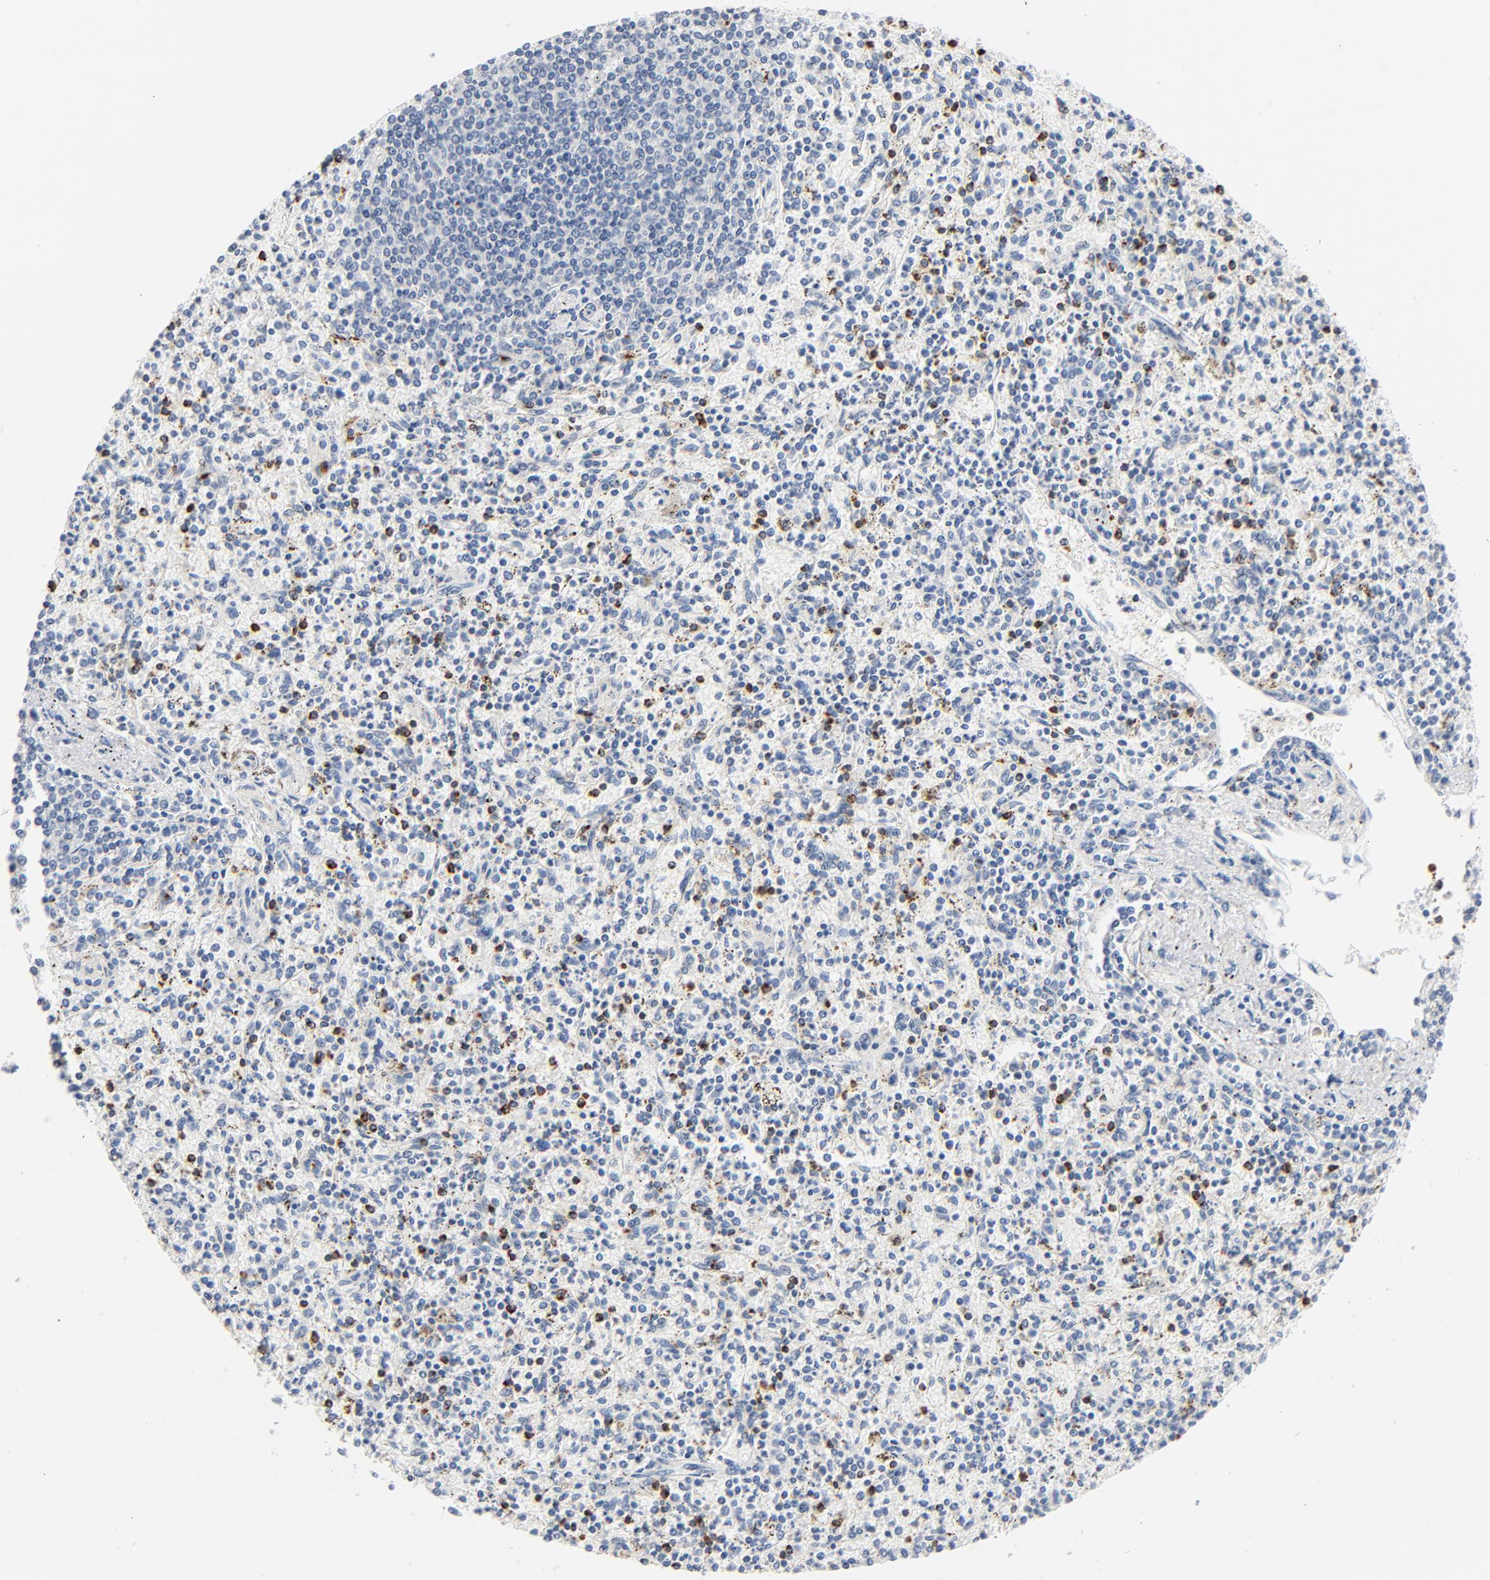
{"staining": {"intensity": "strong", "quantity": "<25%", "location": "cytoplasmic/membranous"}, "tissue": "spleen", "cell_type": "Cells in red pulp", "image_type": "normal", "snomed": [{"axis": "morphology", "description": "Normal tissue, NOS"}, {"axis": "topography", "description": "Spleen"}], "caption": "IHC staining of normal spleen, which displays medium levels of strong cytoplasmic/membranous expression in about <25% of cells in red pulp indicating strong cytoplasmic/membranous protein expression. The staining was performed using DAB (3,3'-diaminobenzidine) (brown) for protein detection and nuclei were counterstained in hematoxylin (blue).", "gene": "GZMB", "patient": {"sex": "male", "age": 72}}